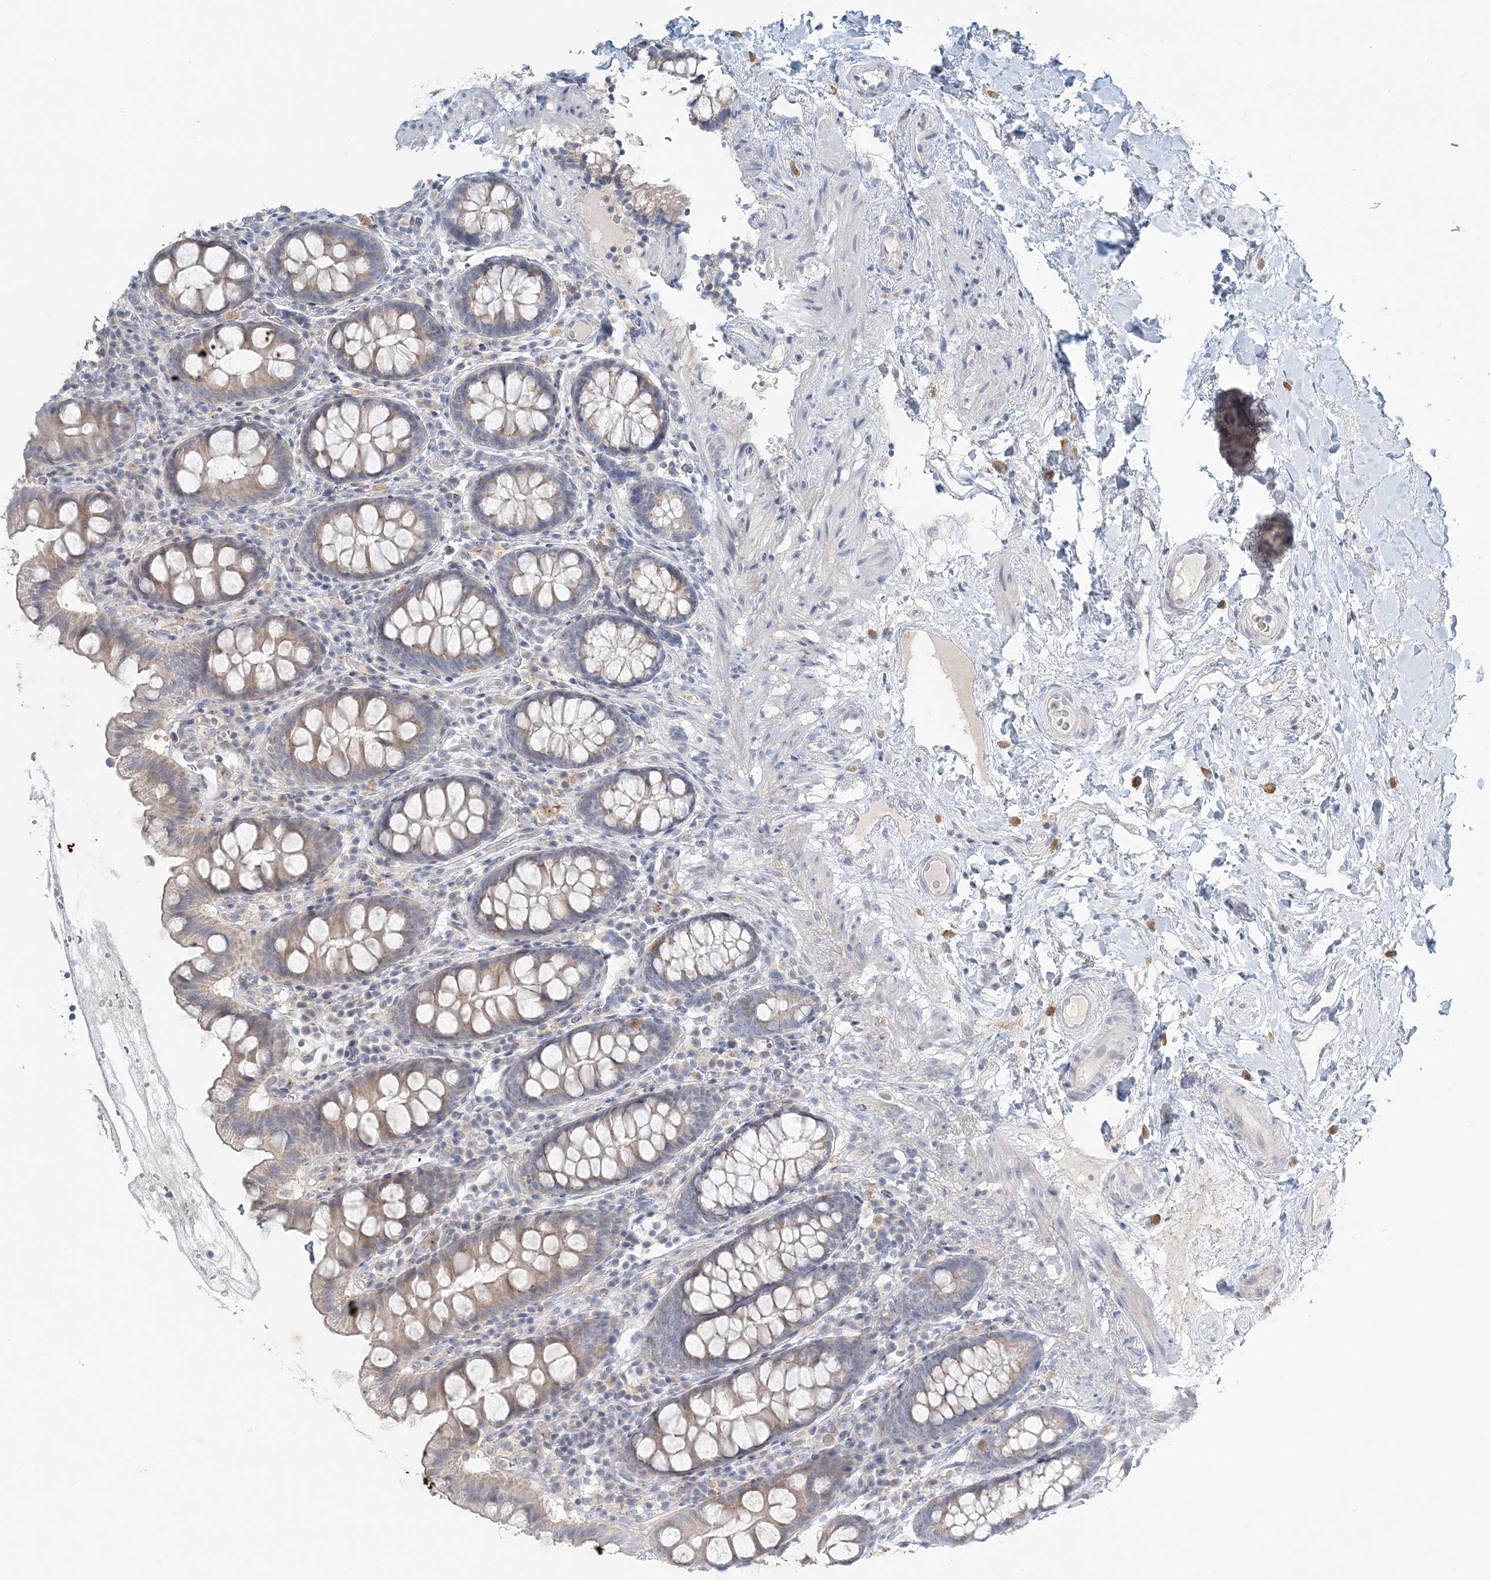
{"staining": {"intensity": "negative", "quantity": "none", "location": "none"}, "tissue": "colon", "cell_type": "Endothelial cells", "image_type": "normal", "snomed": [{"axis": "morphology", "description": "Normal tissue, NOS"}, {"axis": "topography", "description": "Colon"}], "caption": "The micrograph reveals no significant expression in endothelial cells of colon.", "gene": "NAA11", "patient": {"sex": "female", "age": 79}}